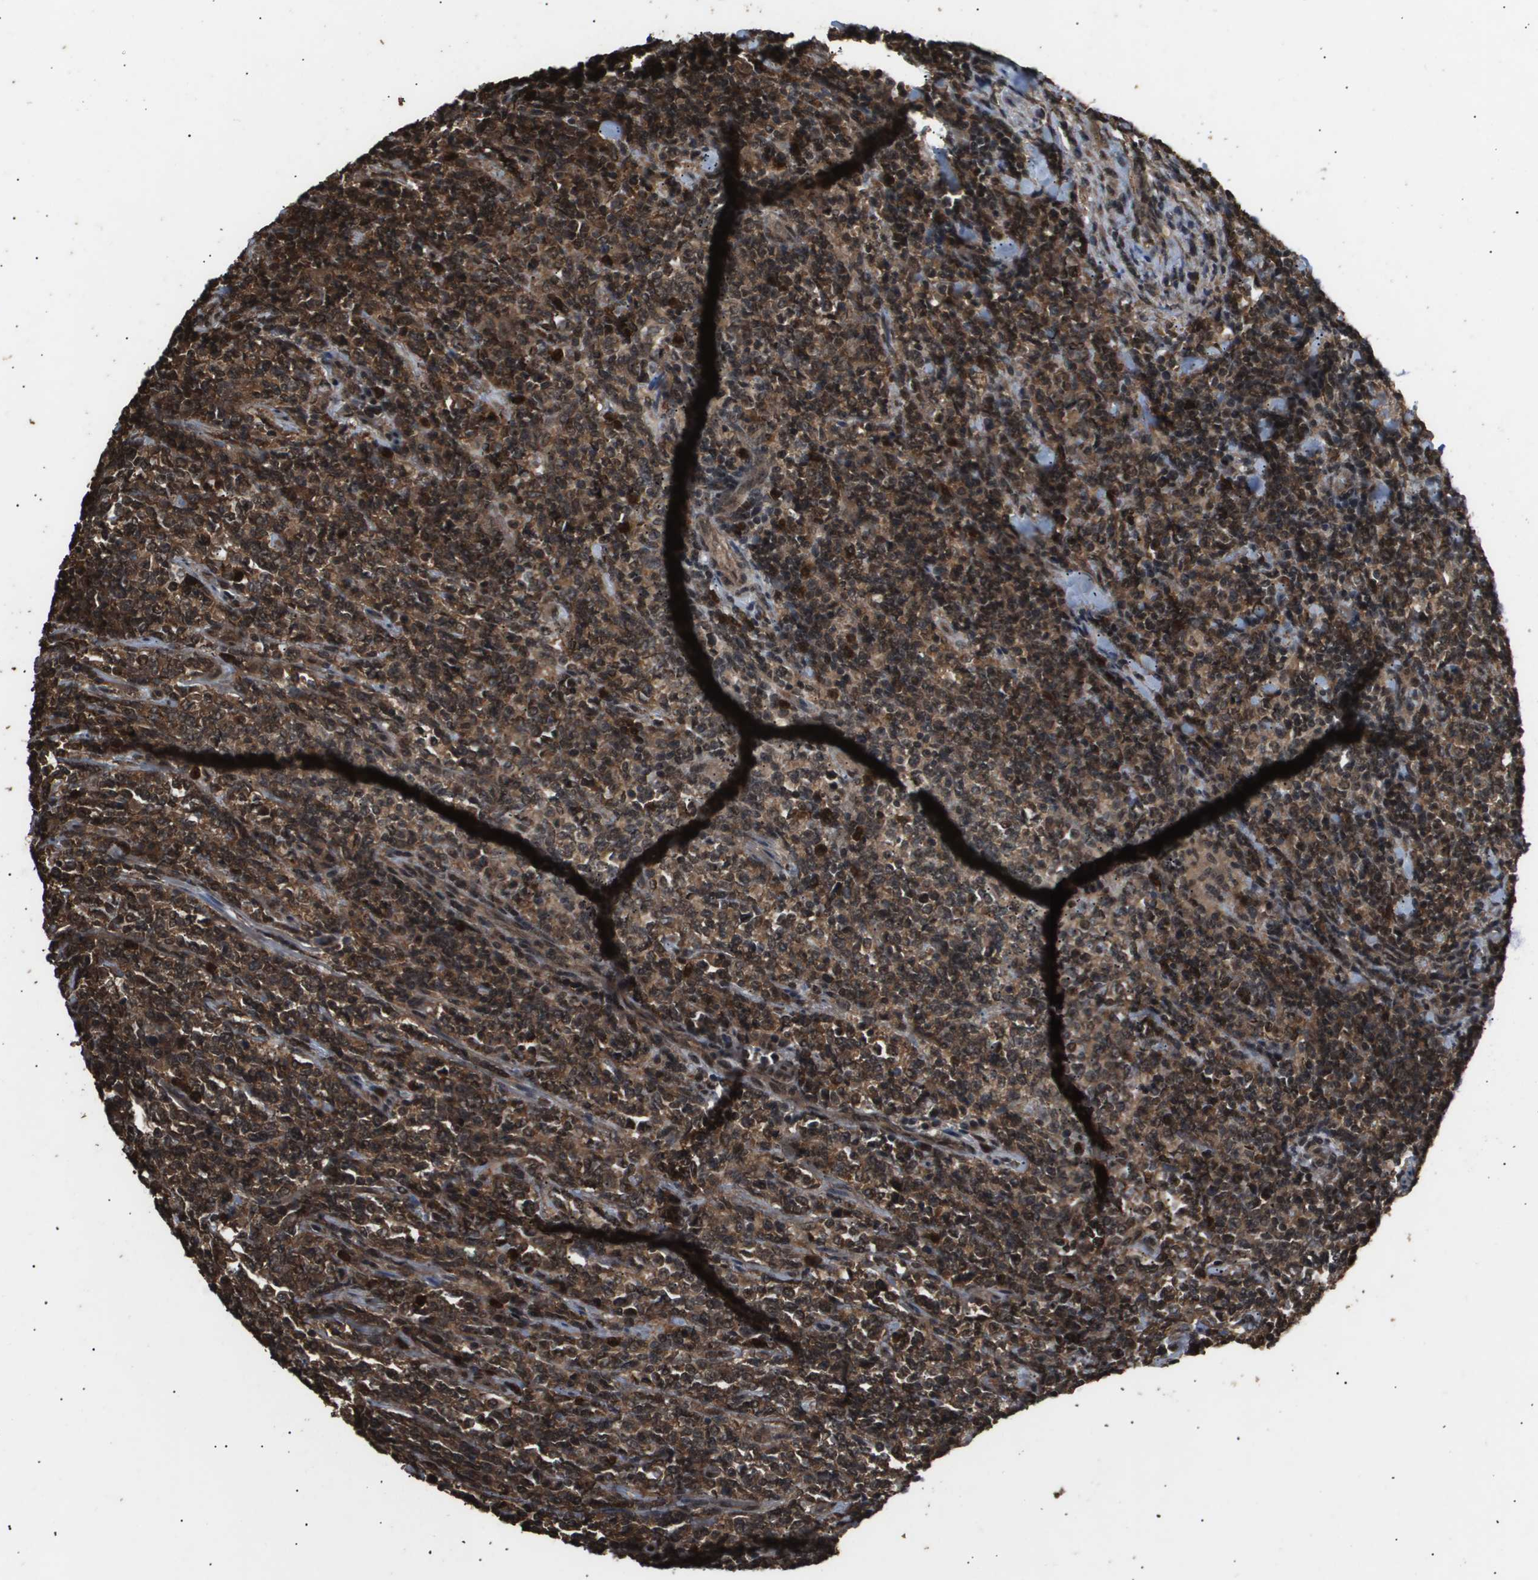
{"staining": {"intensity": "moderate", "quantity": ">75%", "location": "cytoplasmic/membranous,nuclear"}, "tissue": "lymphoma", "cell_type": "Tumor cells", "image_type": "cancer", "snomed": [{"axis": "morphology", "description": "Malignant lymphoma, non-Hodgkin's type, High grade"}, {"axis": "topography", "description": "Soft tissue"}], "caption": "Immunohistochemistry (IHC) of malignant lymphoma, non-Hodgkin's type (high-grade) shows medium levels of moderate cytoplasmic/membranous and nuclear staining in approximately >75% of tumor cells. The staining is performed using DAB (3,3'-diaminobenzidine) brown chromogen to label protein expression. The nuclei are counter-stained blue using hematoxylin.", "gene": "ING1", "patient": {"sex": "male", "age": 18}}